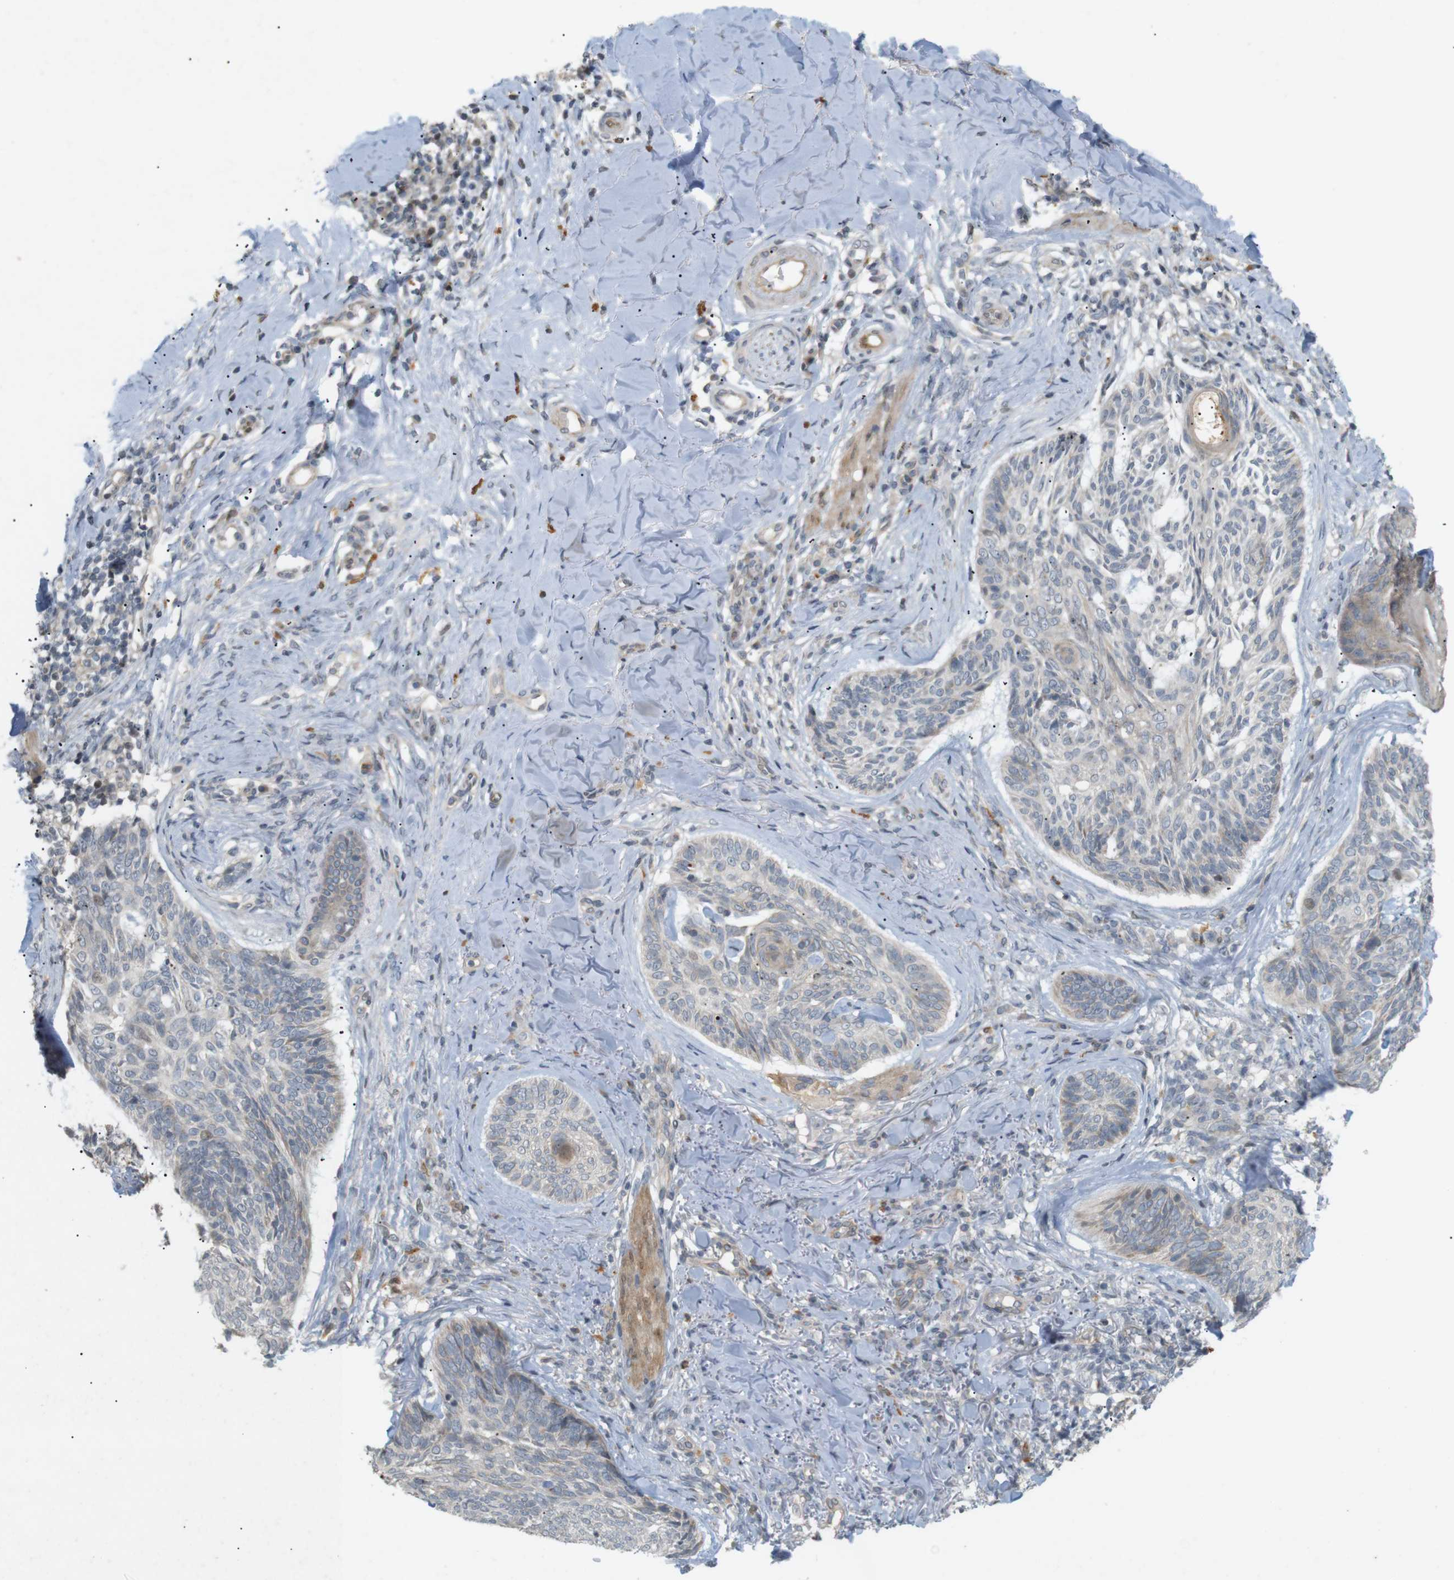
{"staining": {"intensity": "weak", "quantity": "<25%", "location": "cytoplasmic/membranous"}, "tissue": "skin cancer", "cell_type": "Tumor cells", "image_type": "cancer", "snomed": [{"axis": "morphology", "description": "Basal cell carcinoma"}, {"axis": "topography", "description": "Skin"}], "caption": "A micrograph of human skin basal cell carcinoma is negative for staining in tumor cells.", "gene": "PPP1R14A", "patient": {"sex": "male", "age": 43}}